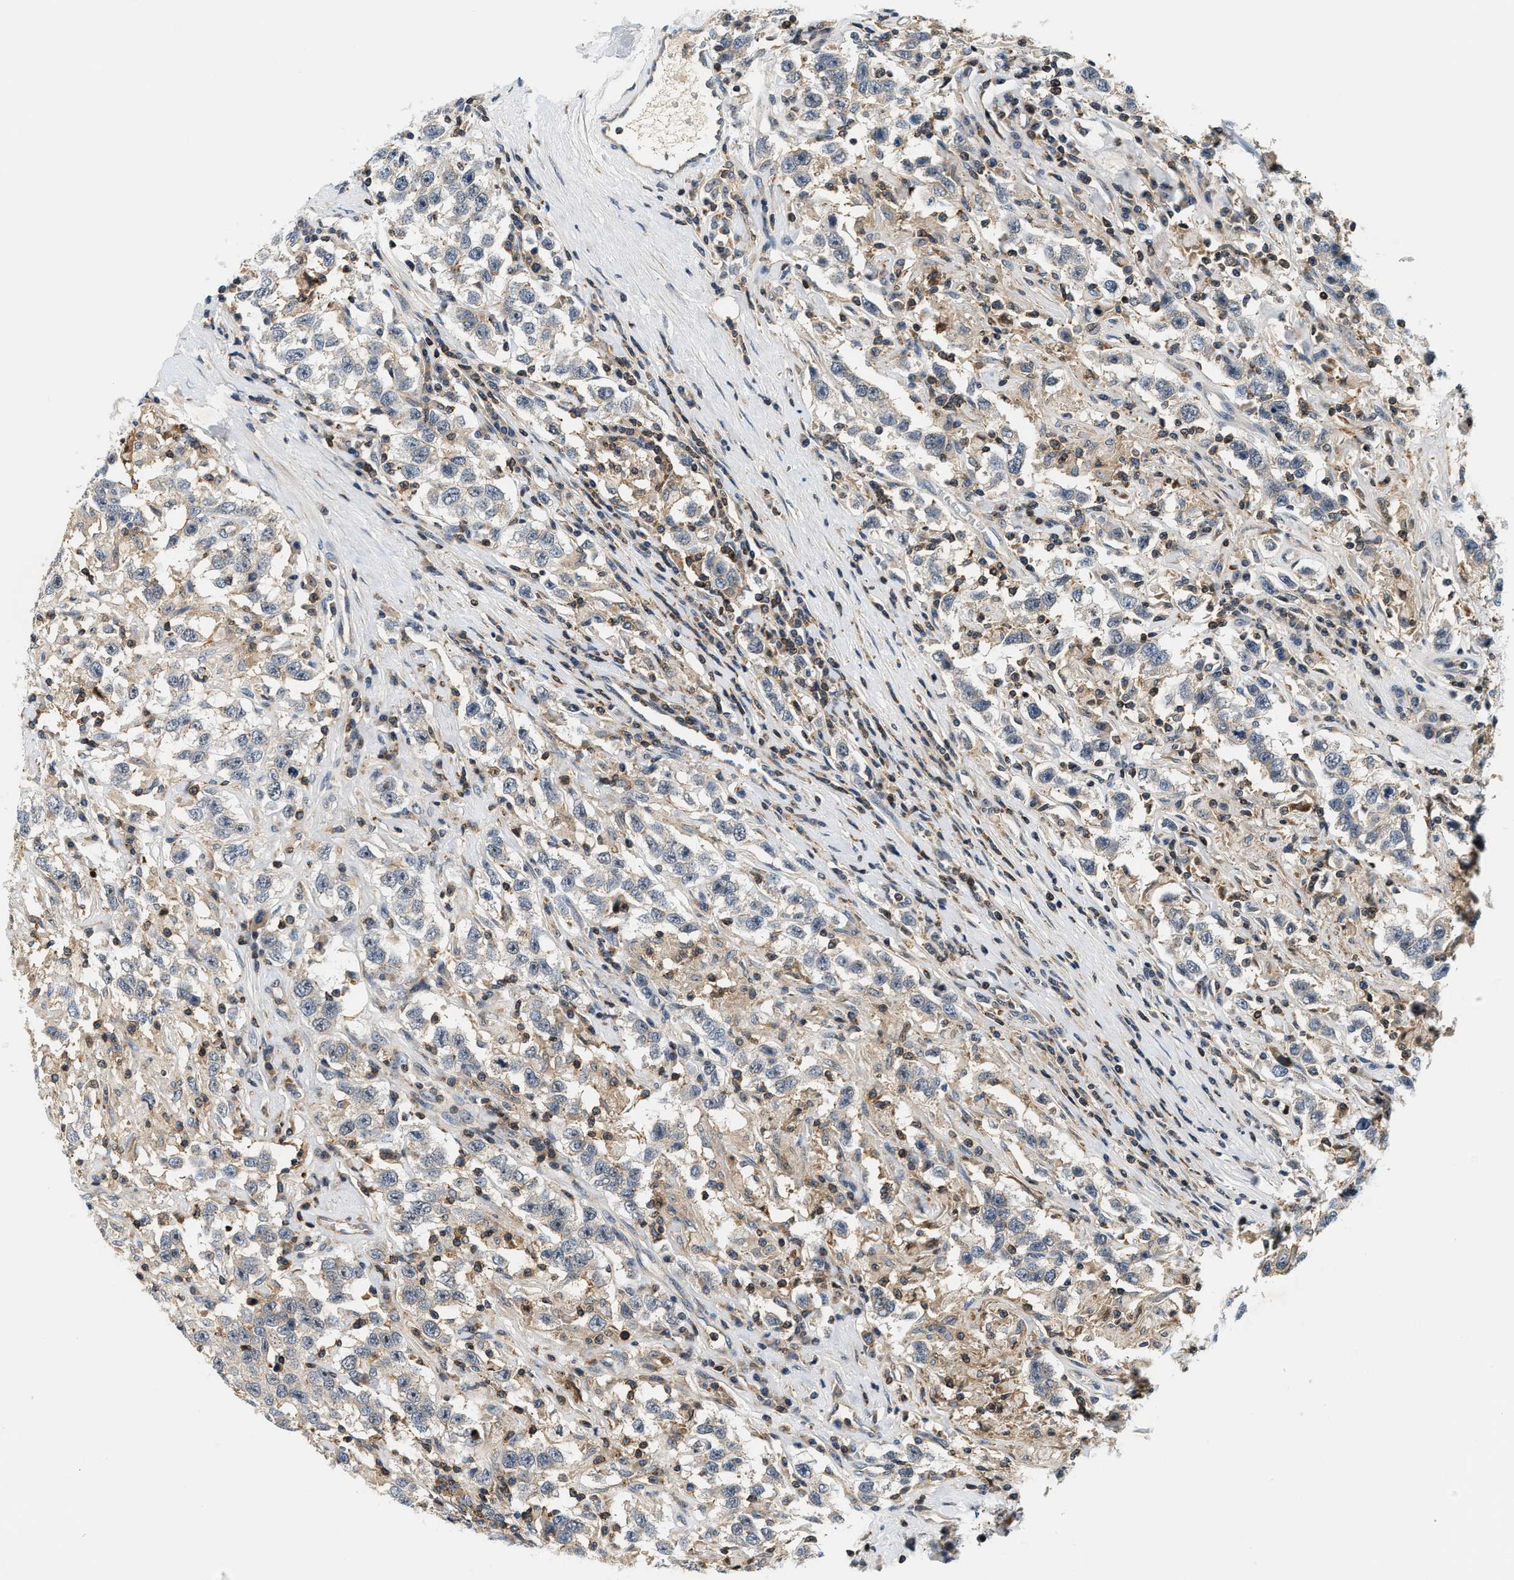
{"staining": {"intensity": "weak", "quantity": "<25%", "location": "cytoplasmic/membranous"}, "tissue": "testis cancer", "cell_type": "Tumor cells", "image_type": "cancer", "snomed": [{"axis": "morphology", "description": "Seminoma, NOS"}, {"axis": "topography", "description": "Testis"}], "caption": "This photomicrograph is of testis cancer stained with IHC to label a protein in brown with the nuclei are counter-stained blue. There is no expression in tumor cells.", "gene": "SAMD9", "patient": {"sex": "male", "age": 41}}